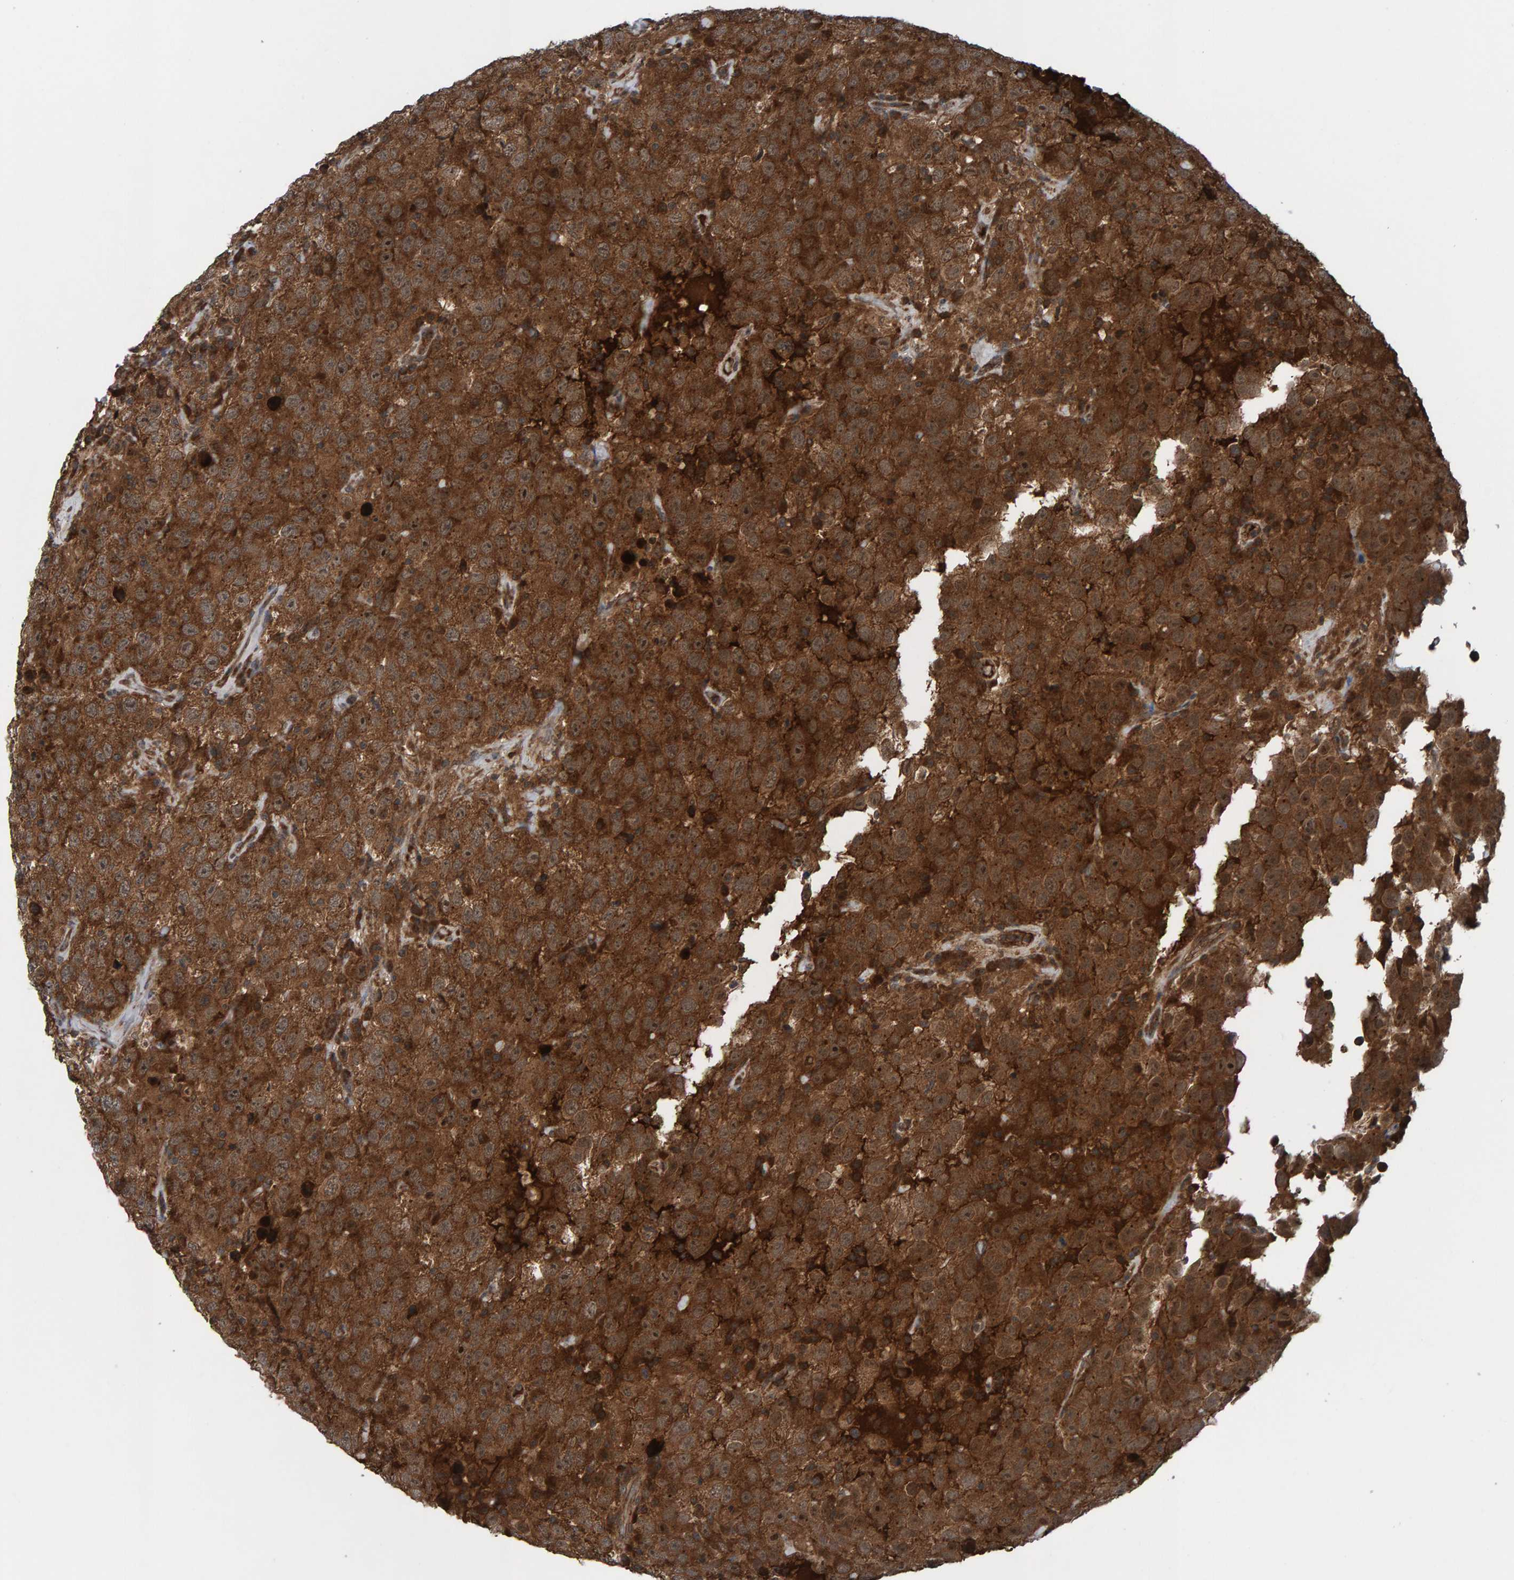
{"staining": {"intensity": "strong", "quantity": ">75%", "location": "cytoplasmic/membranous"}, "tissue": "testis cancer", "cell_type": "Tumor cells", "image_type": "cancer", "snomed": [{"axis": "morphology", "description": "Seminoma, NOS"}, {"axis": "topography", "description": "Testis"}], "caption": "Immunohistochemistry staining of seminoma (testis), which shows high levels of strong cytoplasmic/membranous expression in about >75% of tumor cells indicating strong cytoplasmic/membranous protein expression. The staining was performed using DAB (3,3'-diaminobenzidine) (brown) for protein detection and nuclei were counterstained in hematoxylin (blue).", "gene": "CUEDC1", "patient": {"sex": "male", "age": 41}}